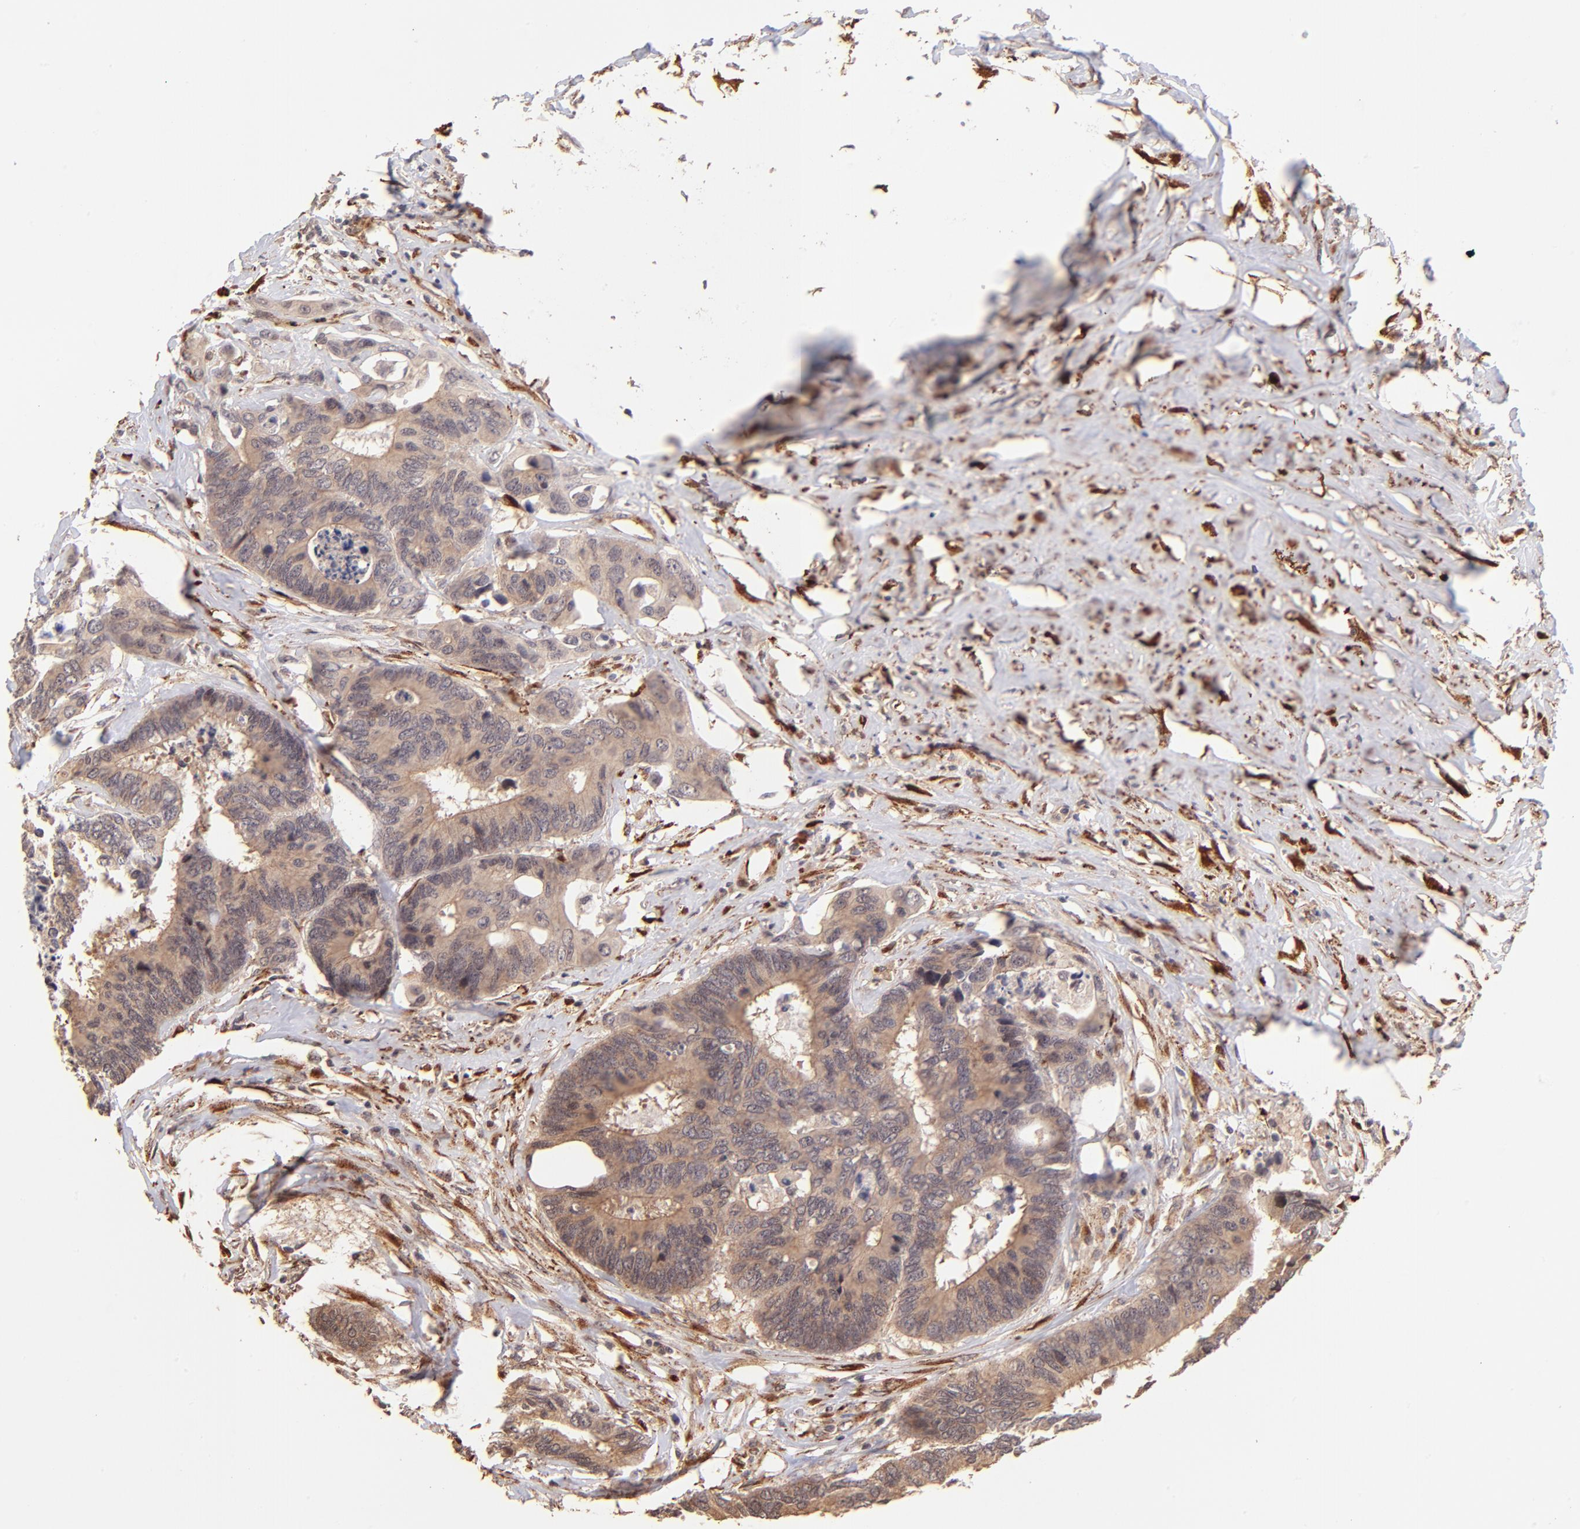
{"staining": {"intensity": "moderate", "quantity": ">75%", "location": "cytoplasmic/membranous"}, "tissue": "colorectal cancer", "cell_type": "Tumor cells", "image_type": "cancer", "snomed": [{"axis": "morphology", "description": "Adenocarcinoma, NOS"}, {"axis": "topography", "description": "Rectum"}], "caption": "Immunohistochemistry (IHC) photomicrograph of human colorectal cancer stained for a protein (brown), which reveals medium levels of moderate cytoplasmic/membranous positivity in about >75% of tumor cells.", "gene": "SPARC", "patient": {"sex": "male", "age": 55}}